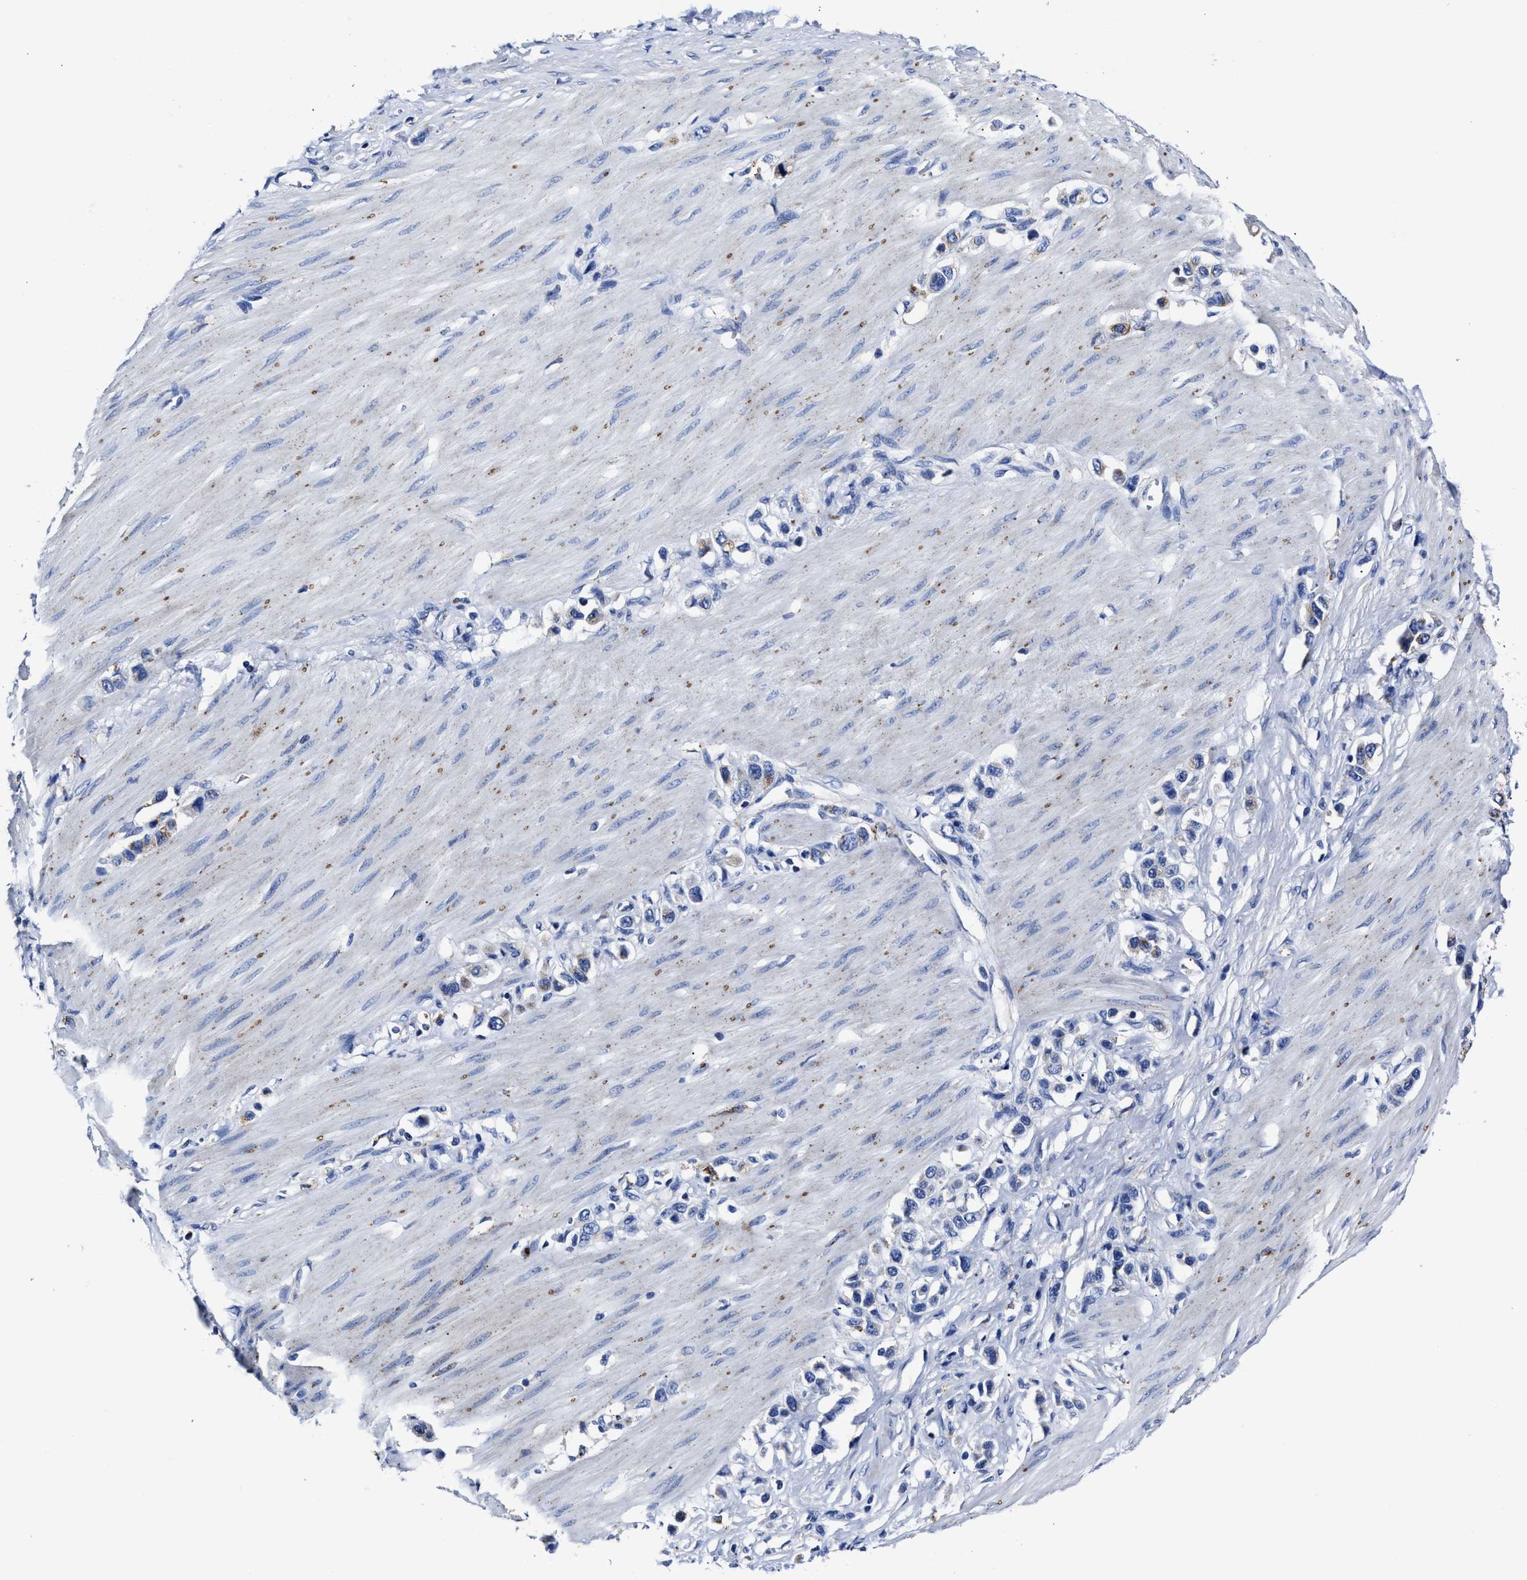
{"staining": {"intensity": "negative", "quantity": "none", "location": "none"}, "tissue": "stomach cancer", "cell_type": "Tumor cells", "image_type": "cancer", "snomed": [{"axis": "morphology", "description": "Adenocarcinoma, NOS"}, {"axis": "topography", "description": "Stomach"}], "caption": "Human adenocarcinoma (stomach) stained for a protein using IHC displays no positivity in tumor cells.", "gene": "LAMTOR4", "patient": {"sex": "female", "age": 65}}